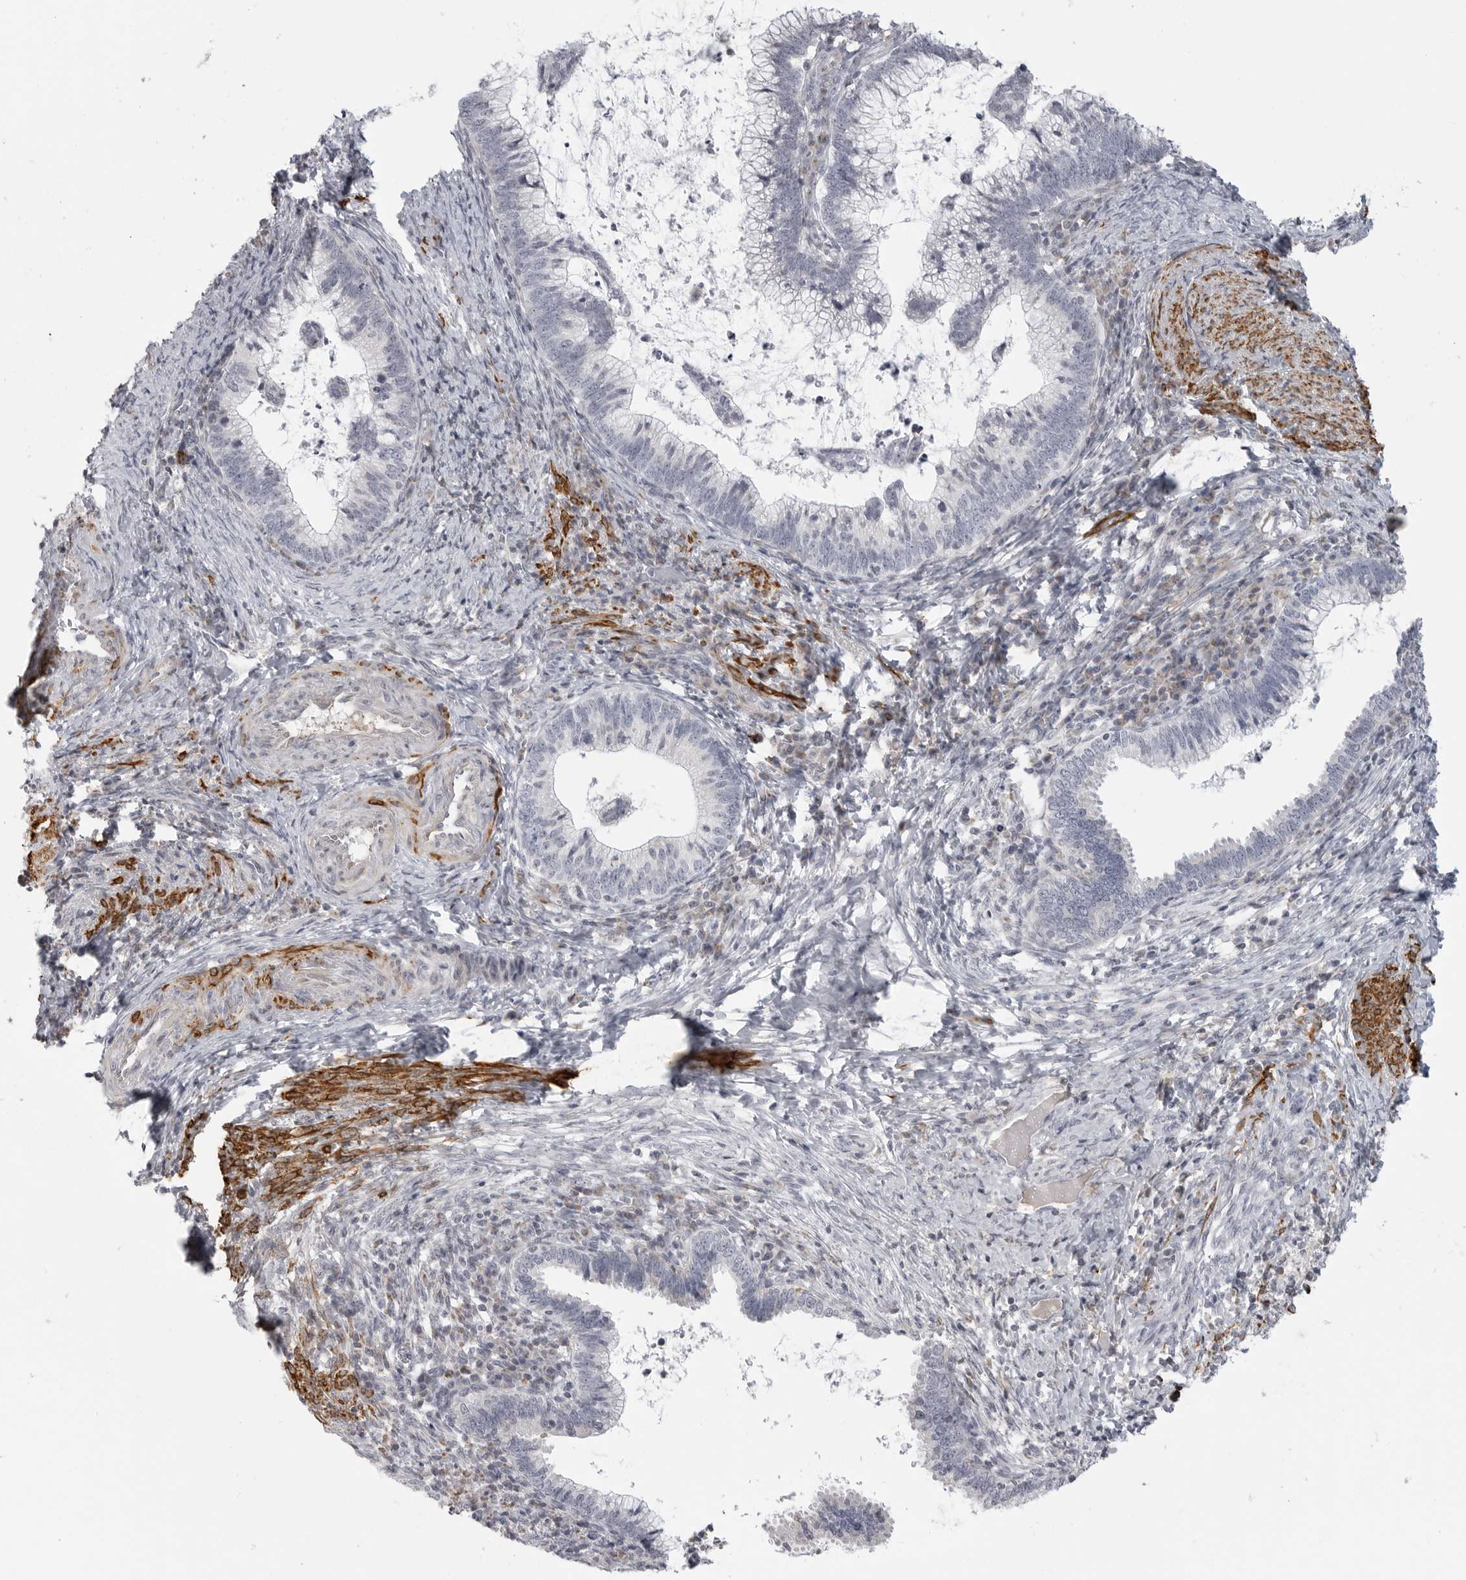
{"staining": {"intensity": "negative", "quantity": "none", "location": "none"}, "tissue": "cervical cancer", "cell_type": "Tumor cells", "image_type": "cancer", "snomed": [{"axis": "morphology", "description": "Adenocarcinoma, NOS"}, {"axis": "topography", "description": "Cervix"}], "caption": "Cervical adenocarcinoma was stained to show a protein in brown. There is no significant expression in tumor cells.", "gene": "MAP7D1", "patient": {"sex": "female", "age": 36}}